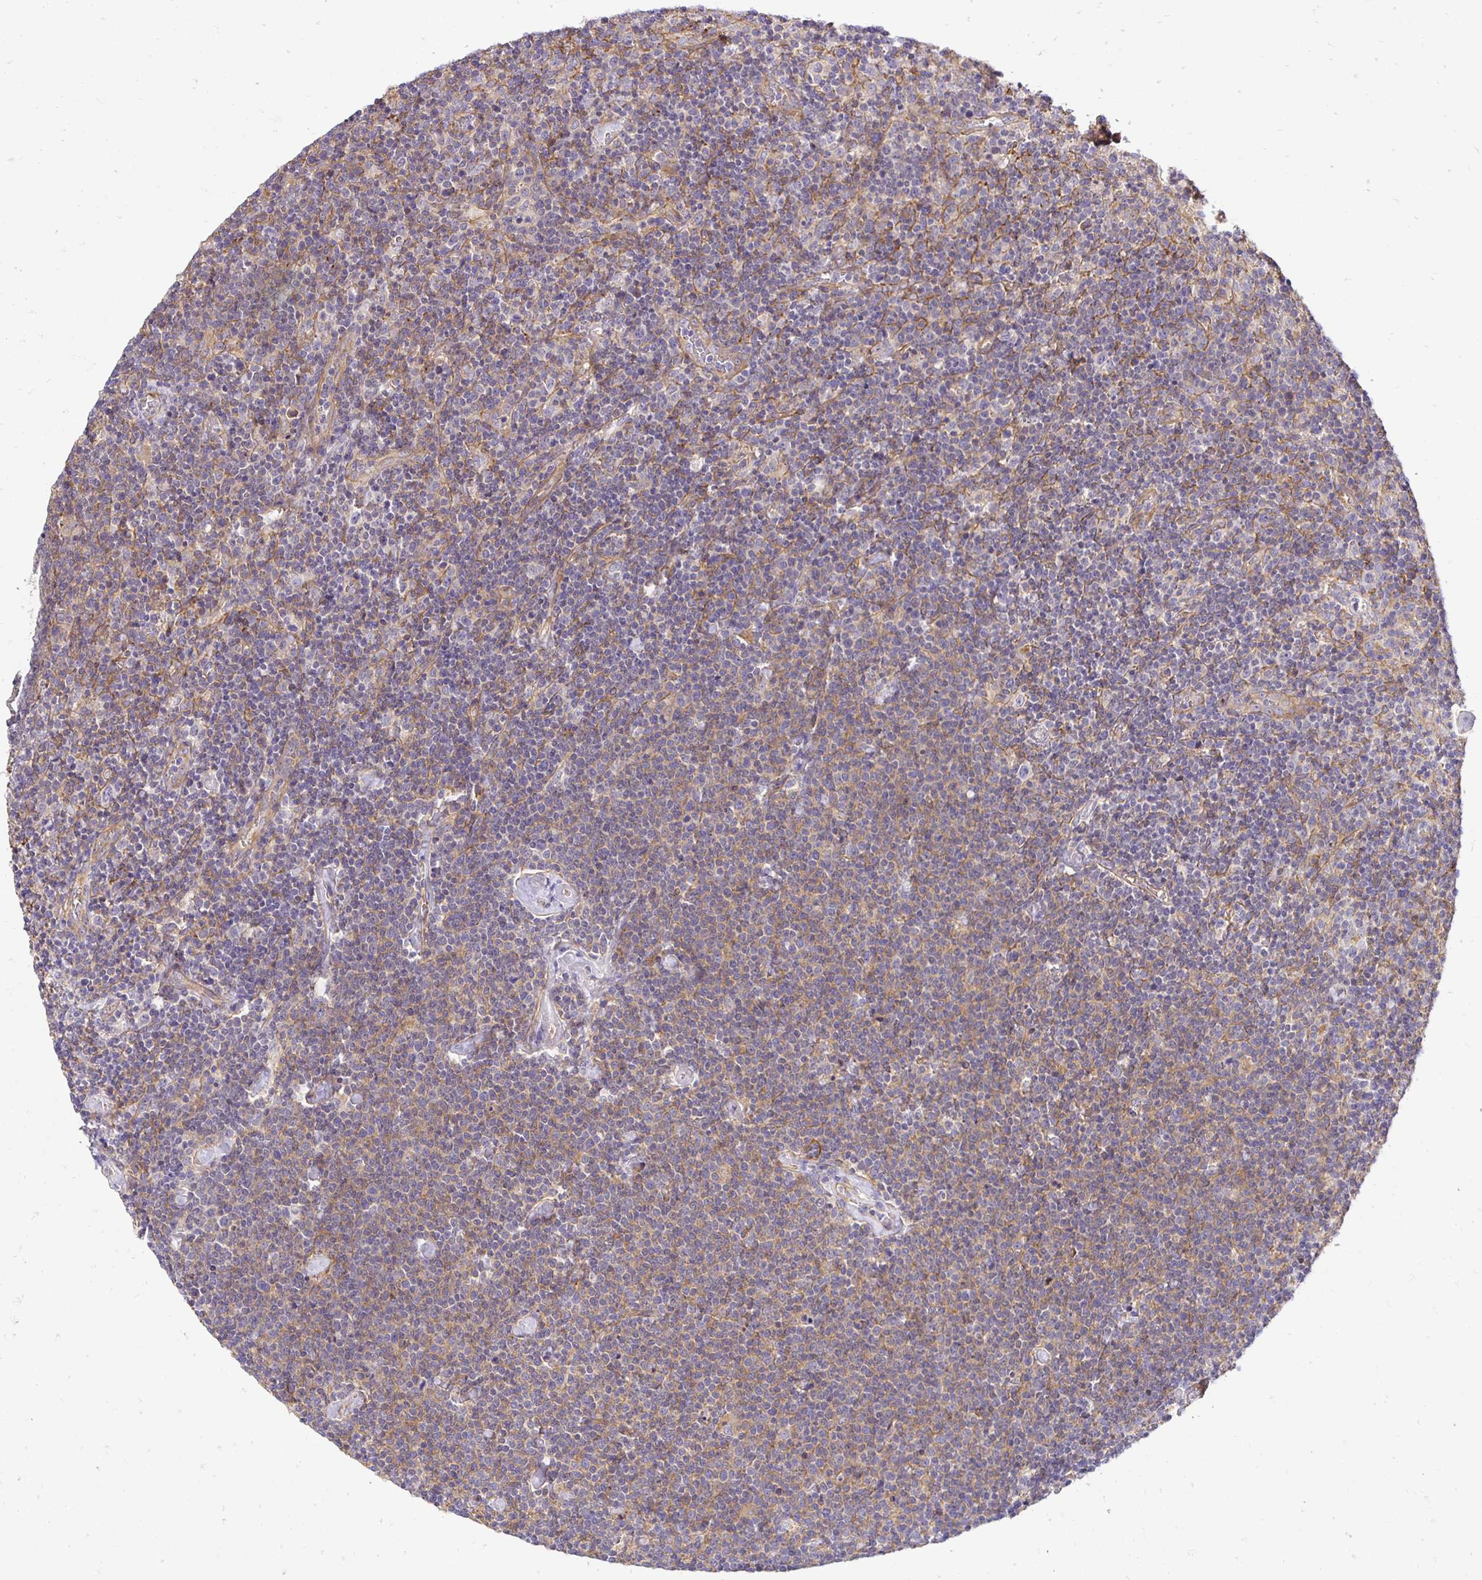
{"staining": {"intensity": "weak", "quantity": "25%-75%", "location": "cytoplasmic/membranous"}, "tissue": "lymphoma", "cell_type": "Tumor cells", "image_type": "cancer", "snomed": [{"axis": "morphology", "description": "Malignant lymphoma, non-Hodgkin's type, High grade"}, {"axis": "topography", "description": "Lymph node"}], "caption": "This photomicrograph exhibits immunohistochemistry (IHC) staining of lymphoma, with low weak cytoplasmic/membranous staining in approximately 25%-75% of tumor cells.", "gene": "SLC9A1", "patient": {"sex": "male", "age": 61}}